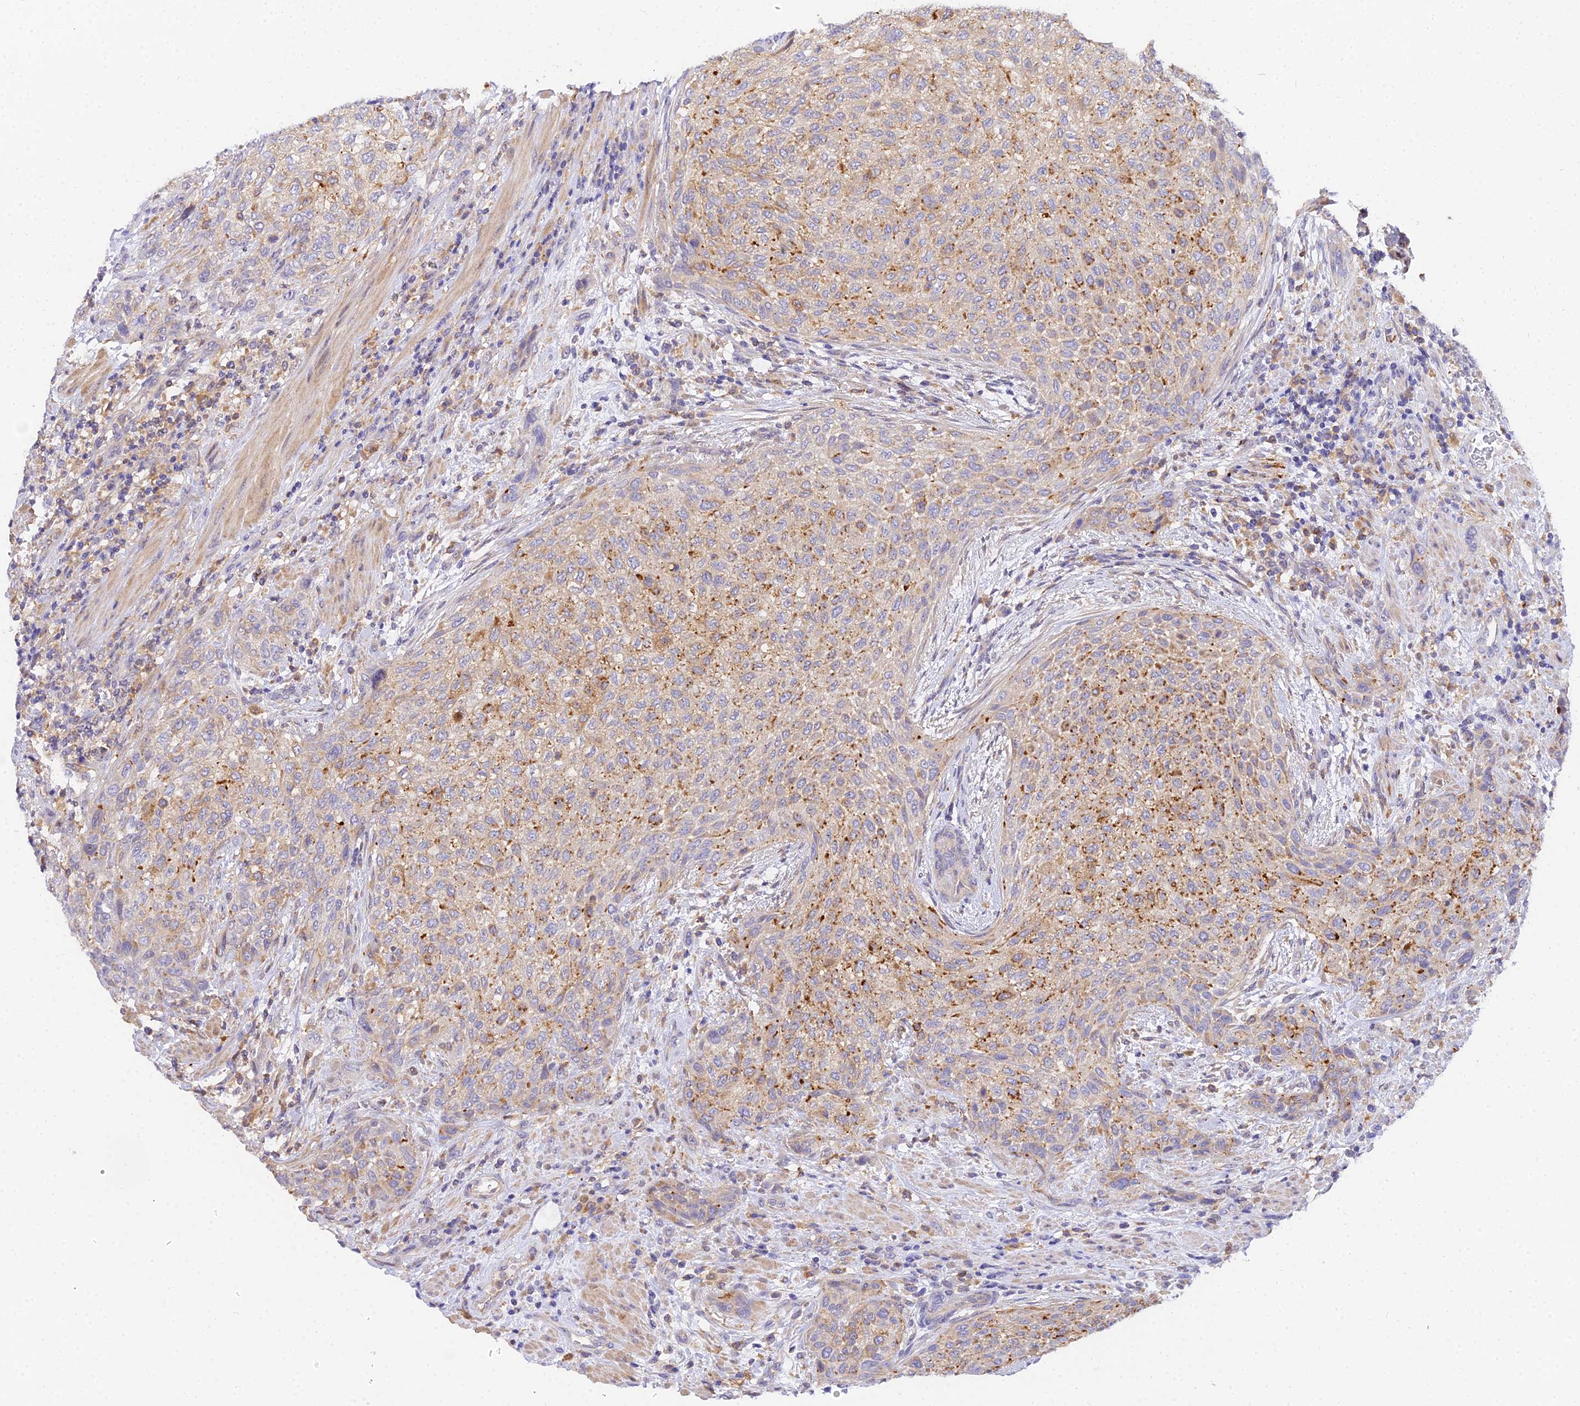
{"staining": {"intensity": "moderate", "quantity": "25%-75%", "location": "cytoplasmic/membranous"}, "tissue": "urothelial cancer", "cell_type": "Tumor cells", "image_type": "cancer", "snomed": [{"axis": "morphology", "description": "Urothelial carcinoma, High grade"}, {"axis": "topography", "description": "Urinary bladder"}], "caption": "Protein staining by immunohistochemistry (IHC) demonstrates moderate cytoplasmic/membranous positivity in about 25%-75% of tumor cells in urothelial cancer. (DAB = brown stain, brightfield microscopy at high magnification).", "gene": "ARL8B", "patient": {"sex": "male", "age": 35}}